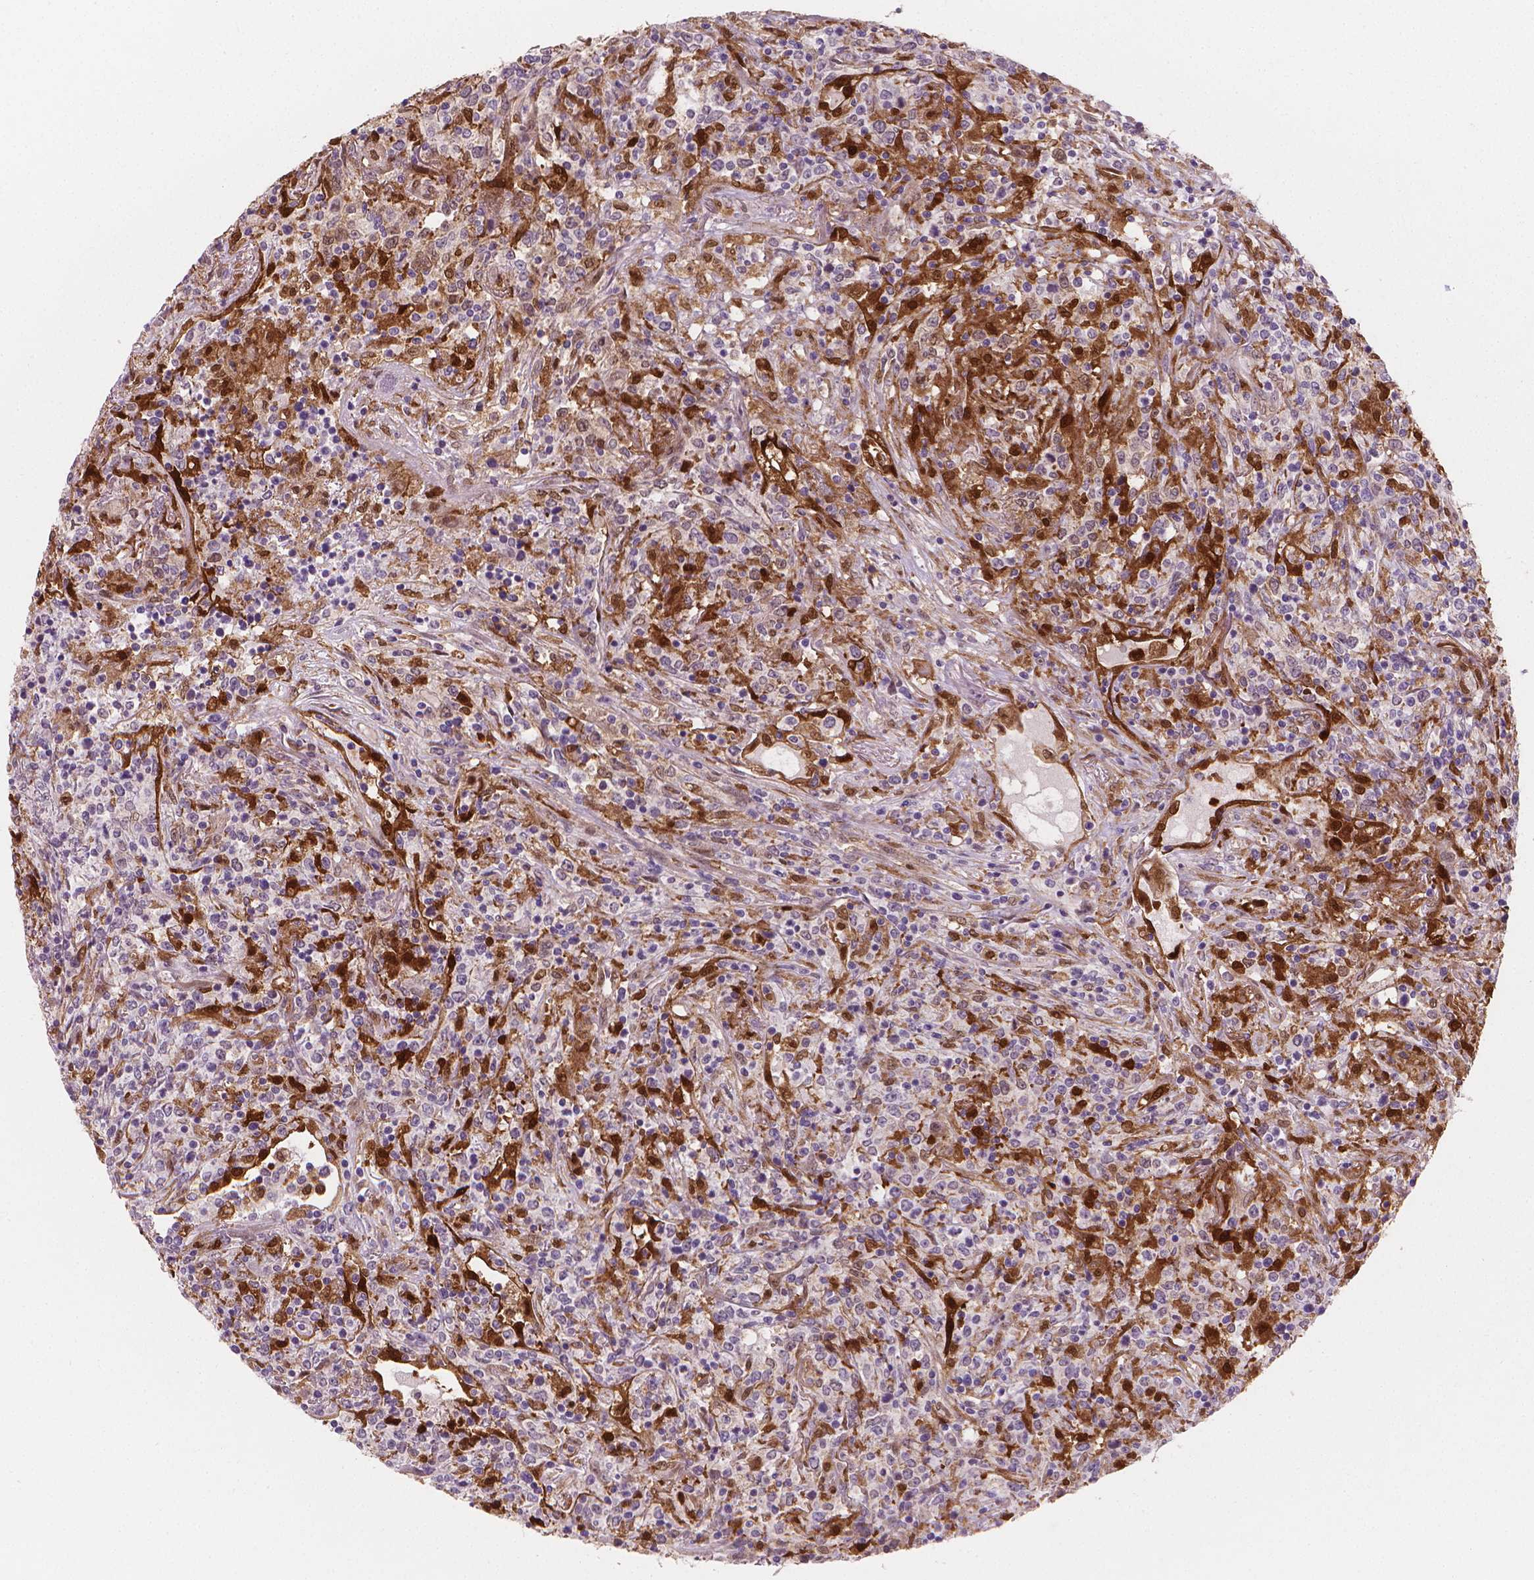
{"staining": {"intensity": "negative", "quantity": "none", "location": "none"}, "tissue": "lymphoma", "cell_type": "Tumor cells", "image_type": "cancer", "snomed": [{"axis": "morphology", "description": "Malignant lymphoma, non-Hodgkin's type, High grade"}, {"axis": "topography", "description": "Lung"}], "caption": "Lymphoma stained for a protein using immunohistochemistry (IHC) reveals no staining tumor cells.", "gene": "TNFAIP2", "patient": {"sex": "male", "age": 79}}